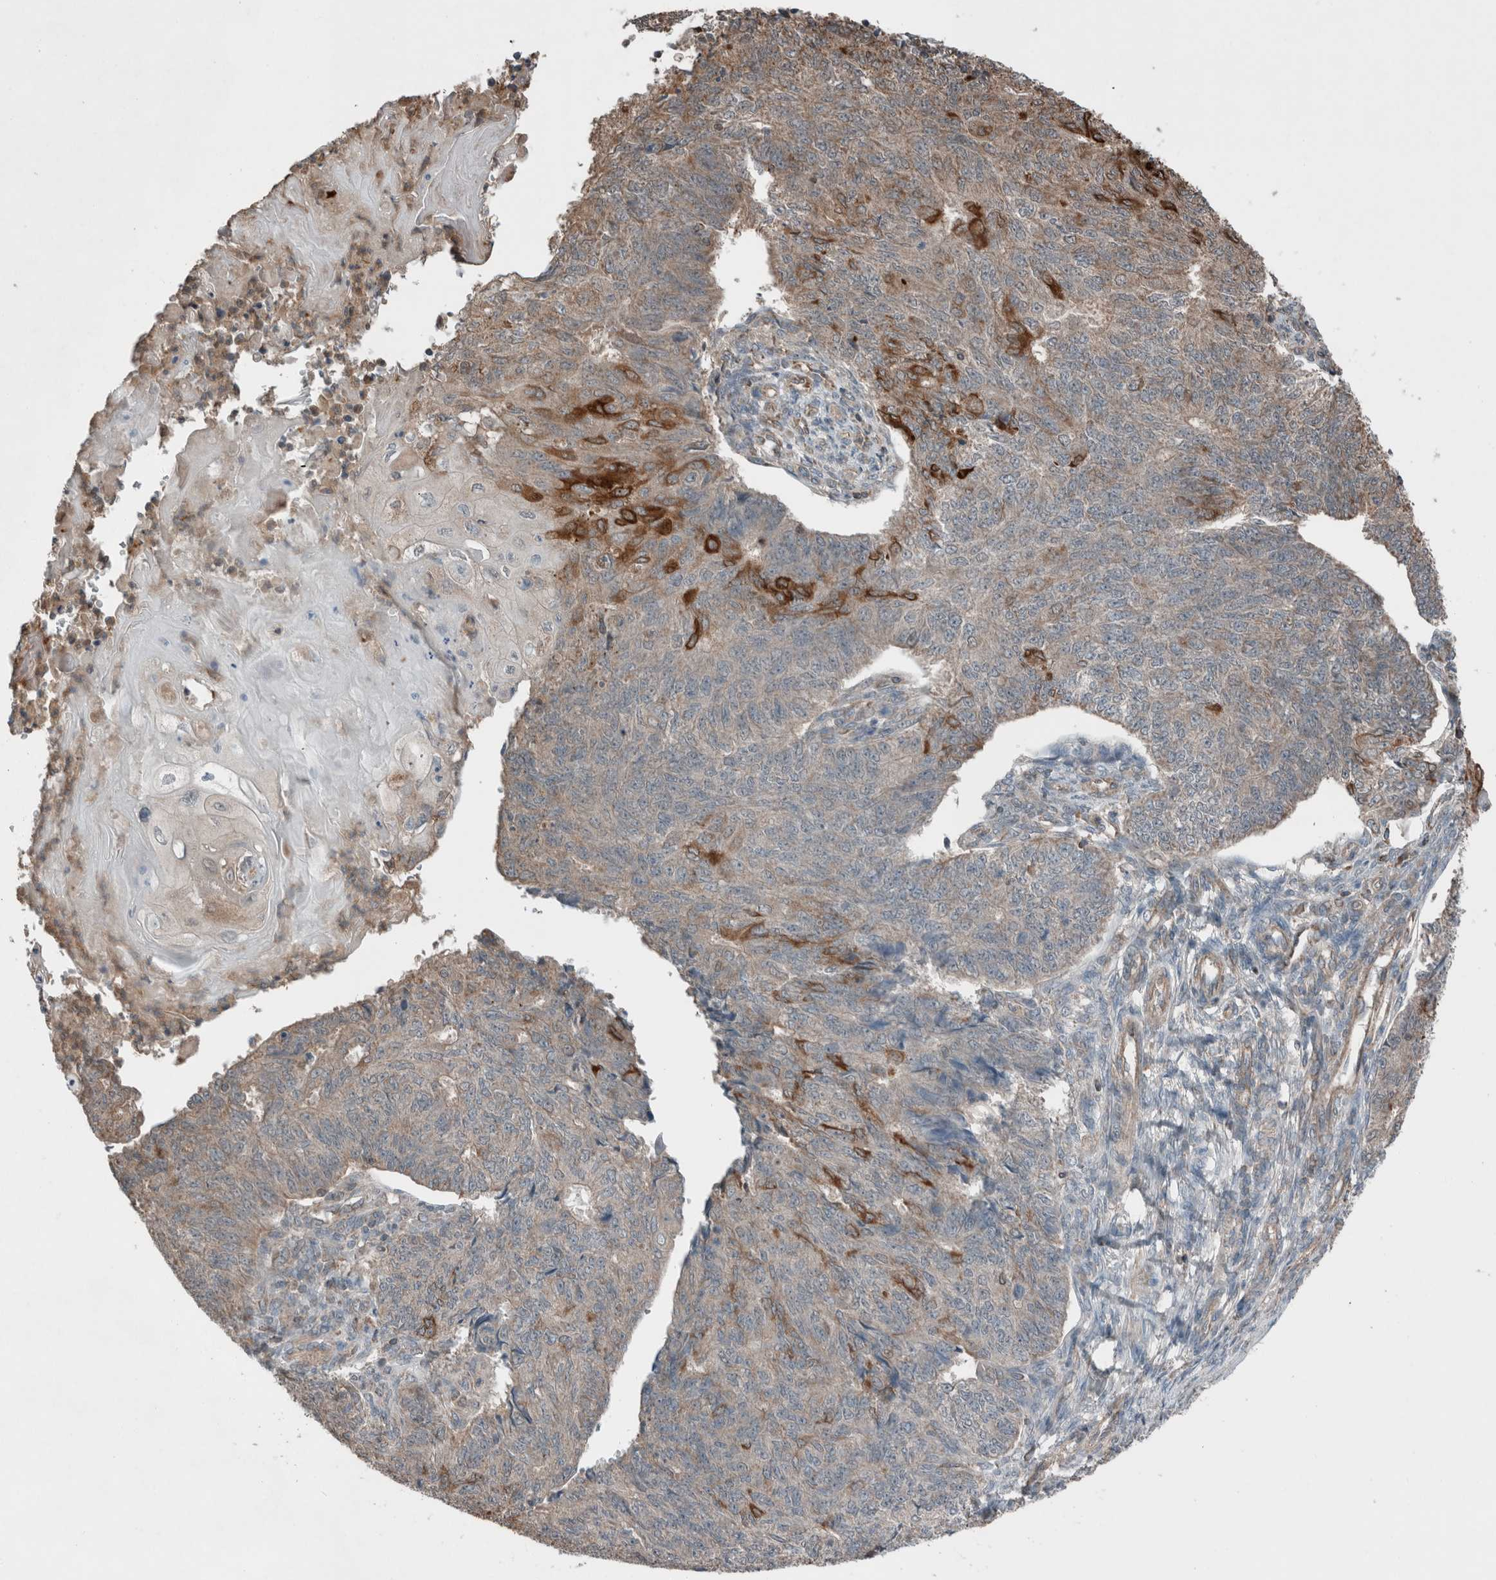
{"staining": {"intensity": "strong", "quantity": "<25%", "location": "cytoplasmic/membranous"}, "tissue": "endometrial cancer", "cell_type": "Tumor cells", "image_type": "cancer", "snomed": [{"axis": "morphology", "description": "Adenocarcinoma, NOS"}, {"axis": "topography", "description": "Endometrium"}], "caption": "The photomicrograph demonstrates a brown stain indicating the presence of a protein in the cytoplasmic/membranous of tumor cells in endometrial cancer.", "gene": "KLK14", "patient": {"sex": "female", "age": 32}}